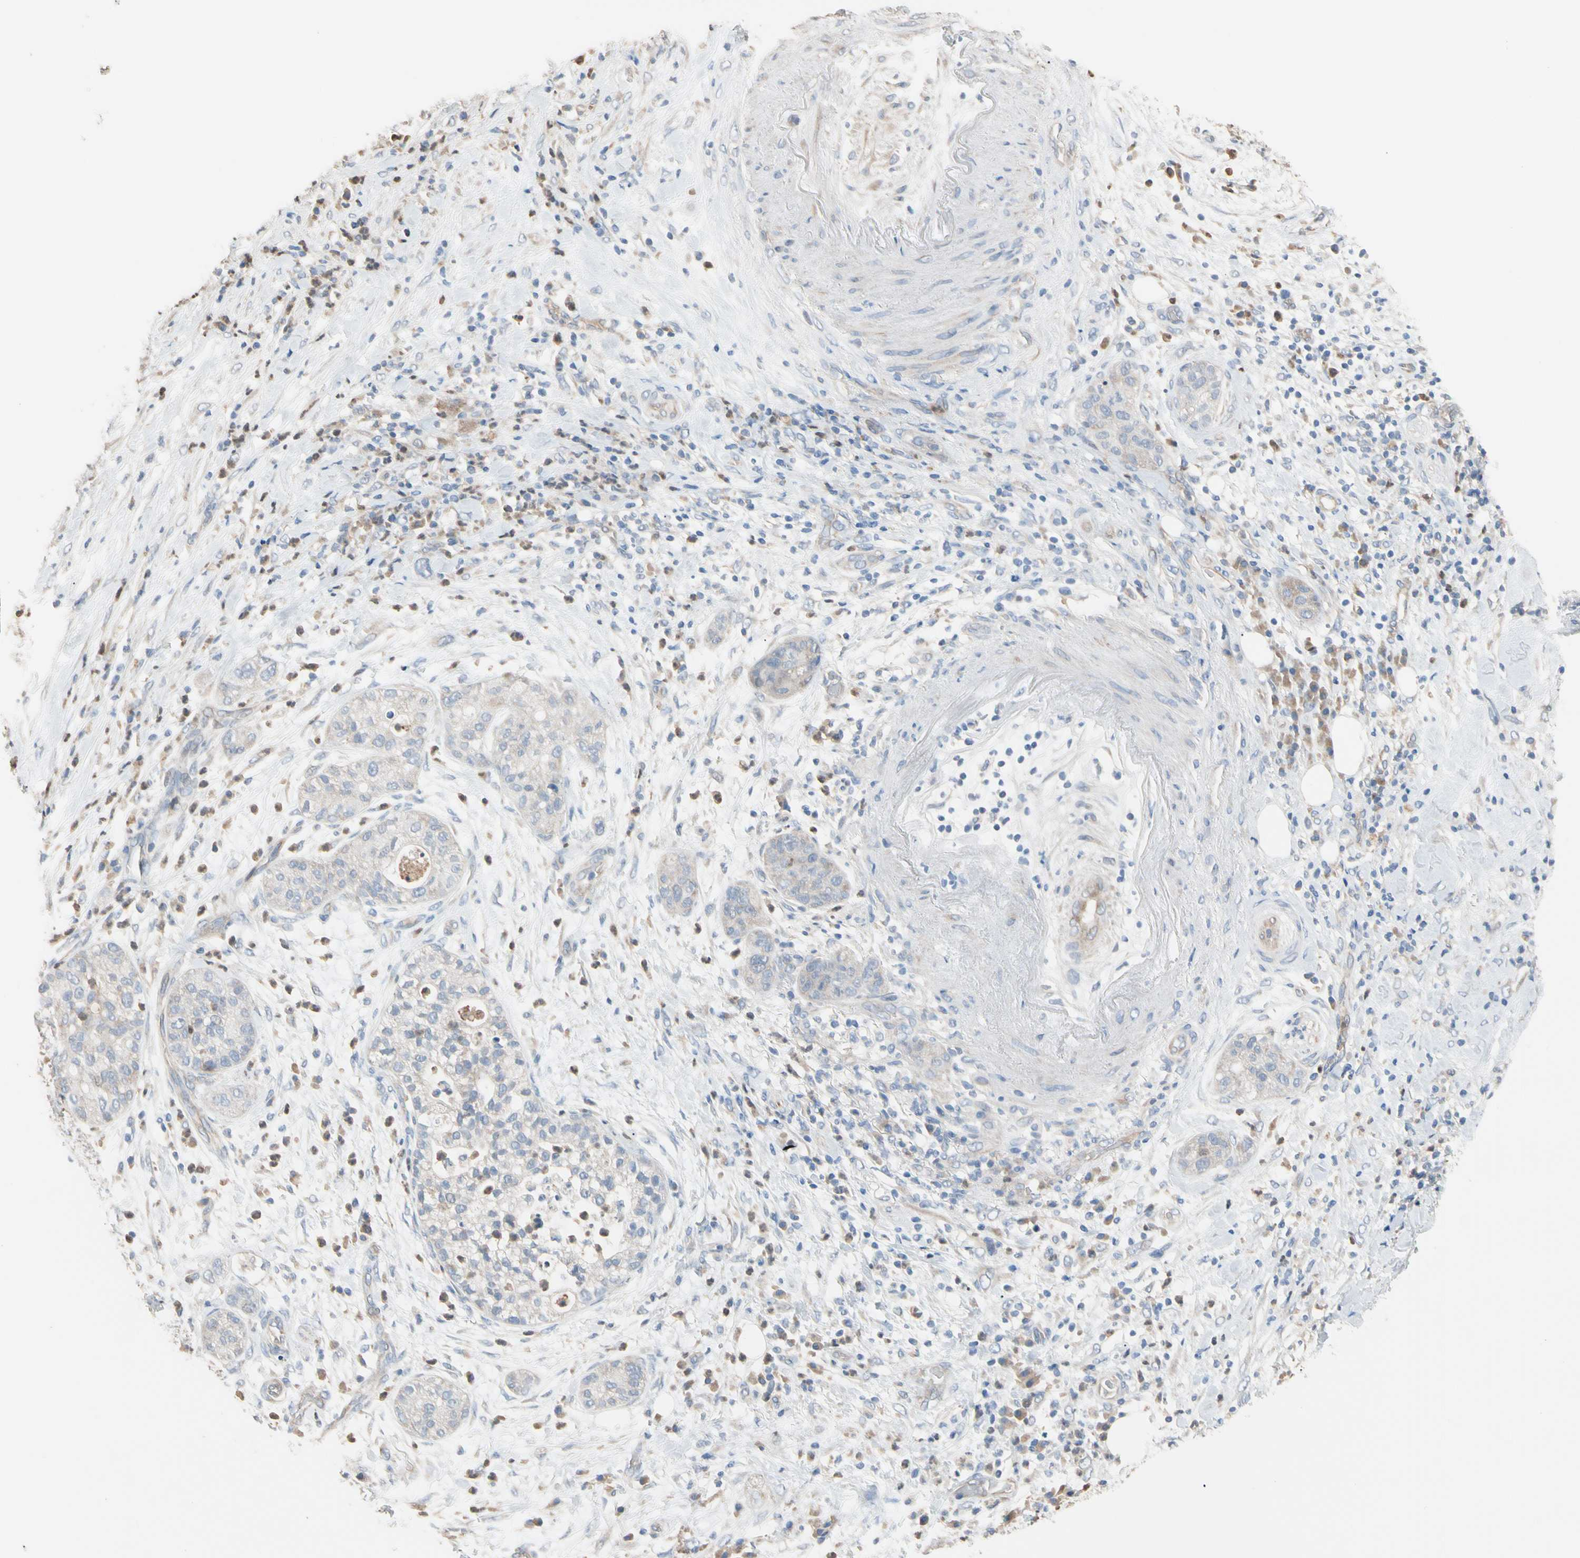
{"staining": {"intensity": "negative", "quantity": "none", "location": "none"}, "tissue": "pancreatic cancer", "cell_type": "Tumor cells", "image_type": "cancer", "snomed": [{"axis": "morphology", "description": "Adenocarcinoma, NOS"}, {"axis": "topography", "description": "Pancreas"}], "caption": "The immunohistochemistry (IHC) micrograph has no significant expression in tumor cells of pancreatic cancer tissue.", "gene": "BBOX1", "patient": {"sex": "female", "age": 78}}